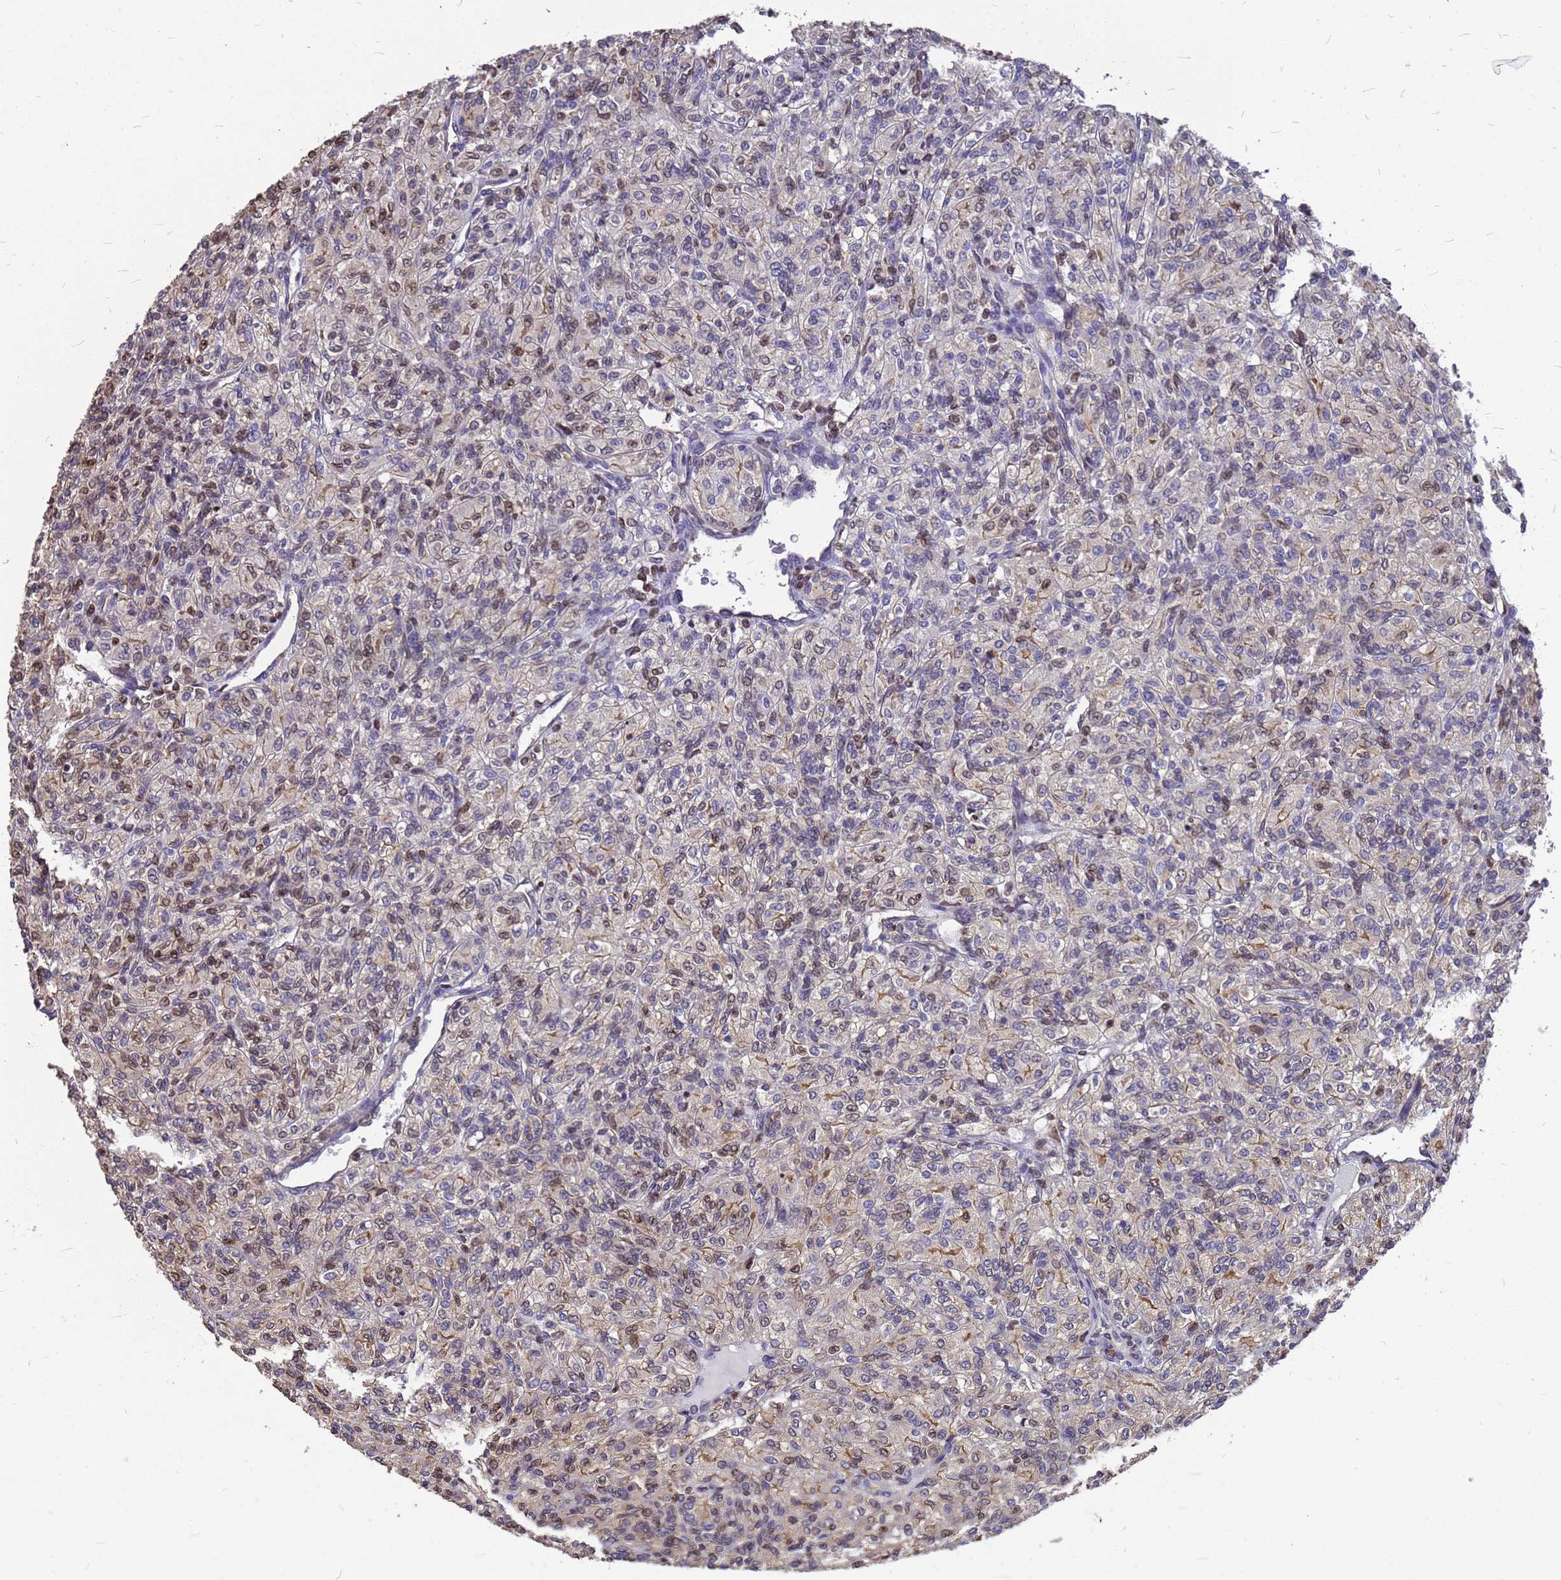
{"staining": {"intensity": "moderate", "quantity": "<25%", "location": "cytoplasmic/membranous"}, "tissue": "renal cancer", "cell_type": "Tumor cells", "image_type": "cancer", "snomed": [{"axis": "morphology", "description": "Adenocarcinoma, NOS"}, {"axis": "topography", "description": "Kidney"}], "caption": "This photomicrograph demonstrates immunohistochemistry staining of adenocarcinoma (renal), with low moderate cytoplasmic/membranous expression in about <25% of tumor cells.", "gene": "C1orf35", "patient": {"sex": "male", "age": 77}}